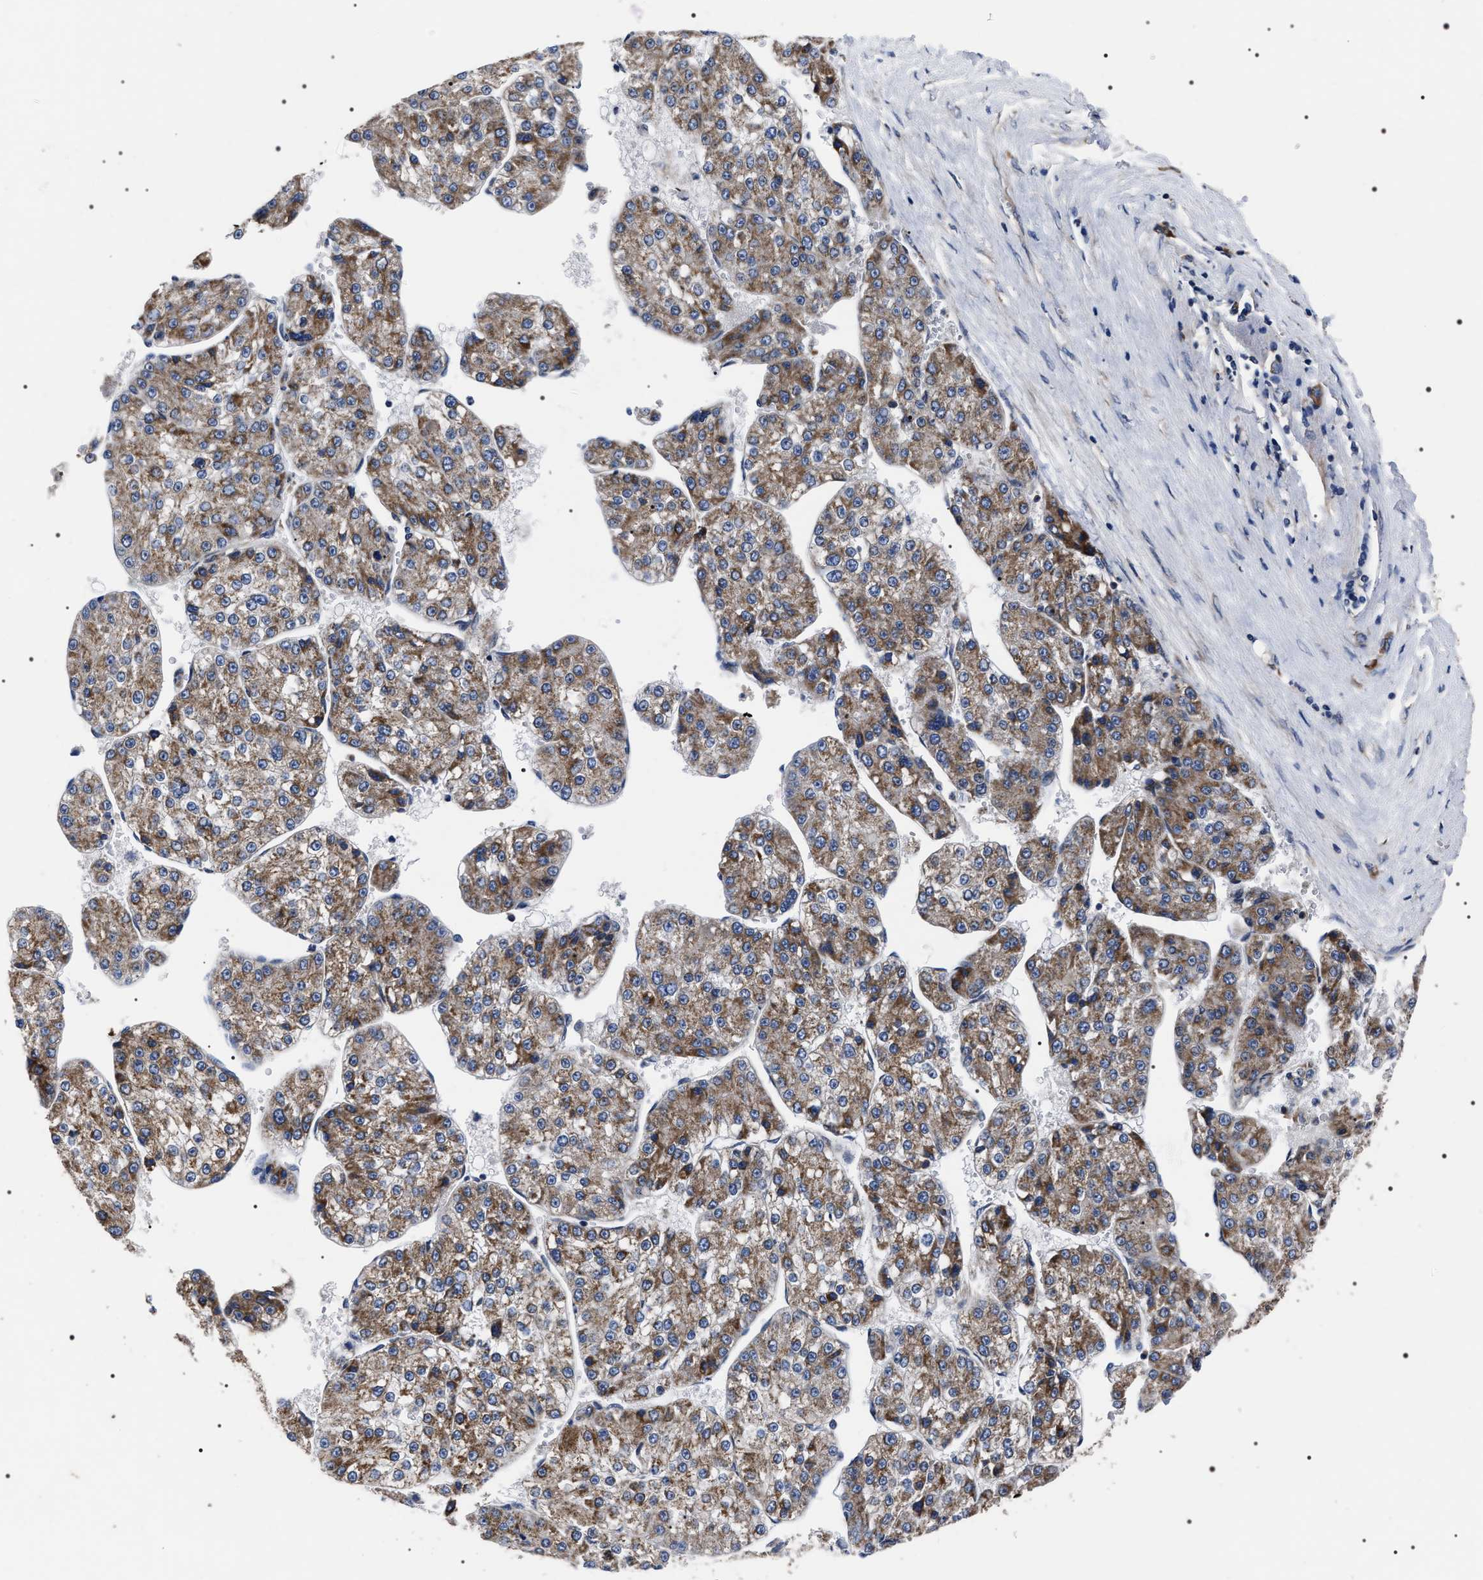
{"staining": {"intensity": "moderate", "quantity": ">75%", "location": "cytoplasmic/membranous"}, "tissue": "liver cancer", "cell_type": "Tumor cells", "image_type": "cancer", "snomed": [{"axis": "morphology", "description": "Carcinoma, Hepatocellular, NOS"}, {"axis": "topography", "description": "Liver"}], "caption": "The image shows immunohistochemical staining of liver cancer (hepatocellular carcinoma). There is moderate cytoplasmic/membranous expression is appreciated in approximately >75% of tumor cells.", "gene": "MIS18A", "patient": {"sex": "female", "age": 73}}